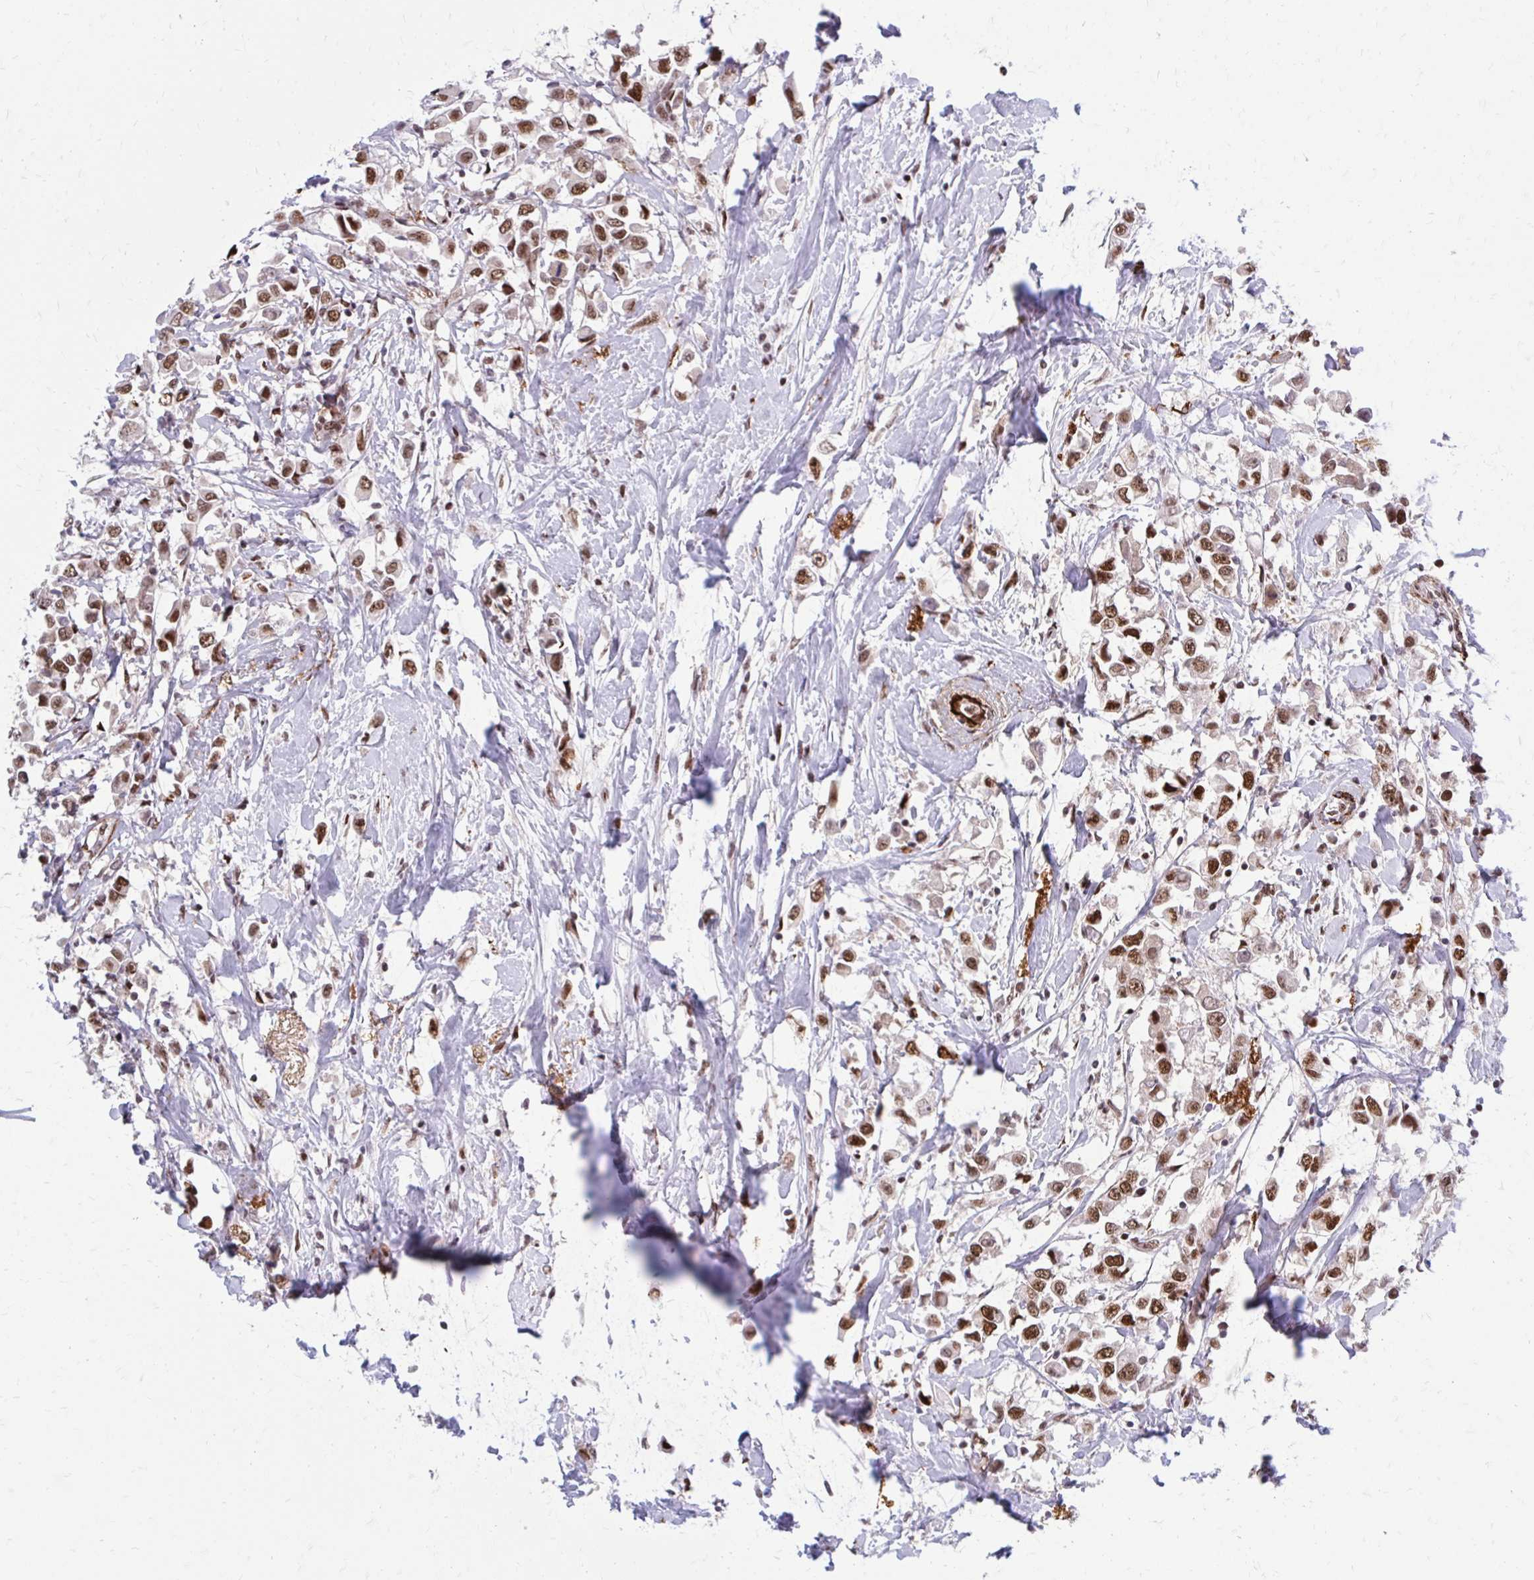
{"staining": {"intensity": "strong", "quantity": ">75%", "location": "nuclear"}, "tissue": "breast cancer", "cell_type": "Tumor cells", "image_type": "cancer", "snomed": [{"axis": "morphology", "description": "Duct carcinoma"}, {"axis": "topography", "description": "Breast"}], "caption": "This is an image of immunohistochemistry (IHC) staining of breast cancer (intraductal carcinoma), which shows strong staining in the nuclear of tumor cells.", "gene": "PSME4", "patient": {"sex": "female", "age": 61}}